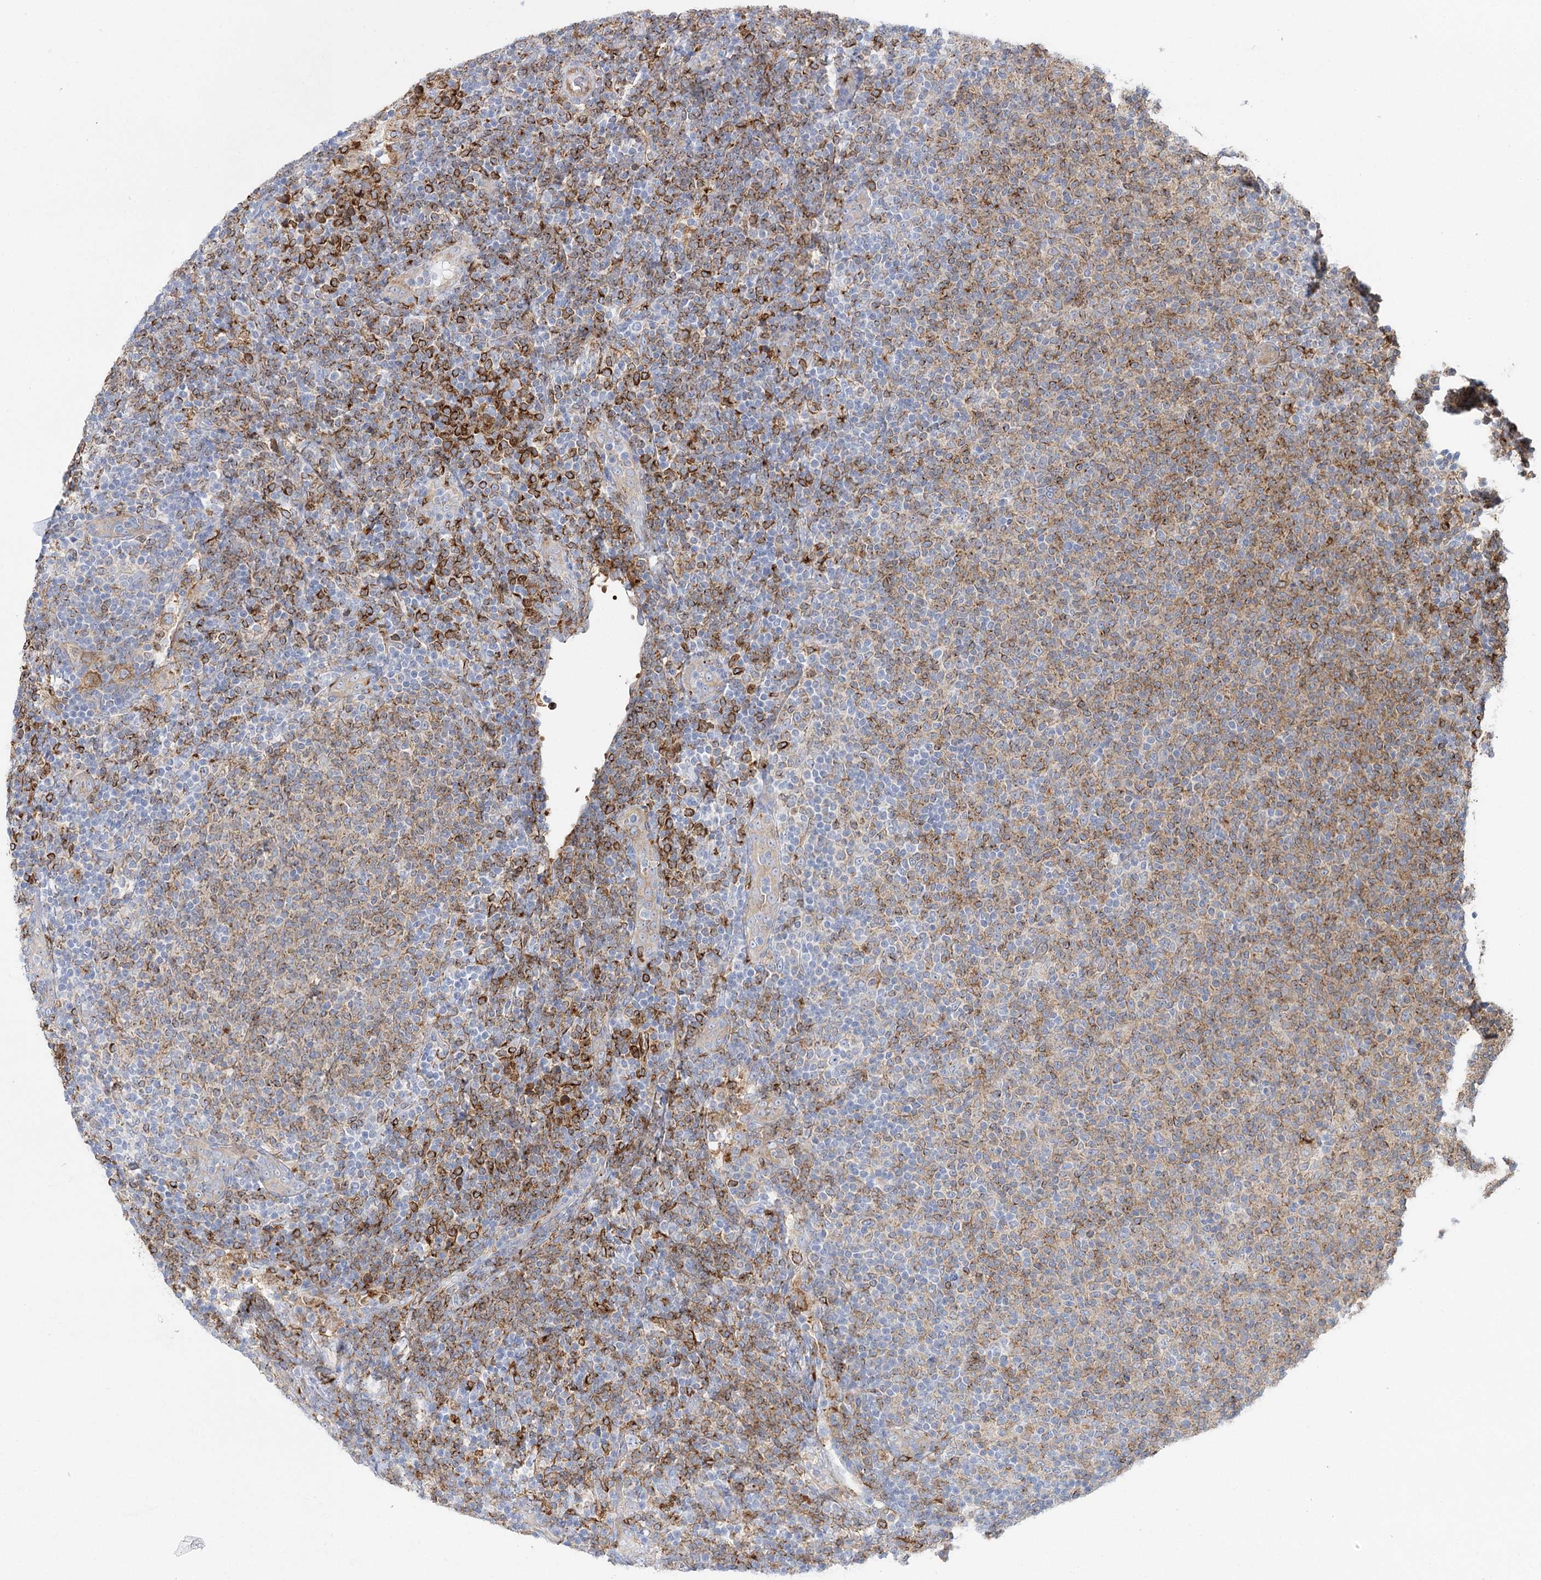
{"staining": {"intensity": "moderate", "quantity": "25%-75%", "location": "cytoplasmic/membranous"}, "tissue": "lymphoma", "cell_type": "Tumor cells", "image_type": "cancer", "snomed": [{"axis": "morphology", "description": "Malignant lymphoma, non-Hodgkin's type, Low grade"}, {"axis": "topography", "description": "Lymph node"}], "caption": "Immunohistochemistry image of neoplastic tissue: malignant lymphoma, non-Hodgkin's type (low-grade) stained using immunohistochemistry exhibits medium levels of moderate protein expression localized specifically in the cytoplasmic/membranous of tumor cells, appearing as a cytoplasmic/membranous brown color.", "gene": "CCDC88A", "patient": {"sex": "male", "age": 66}}